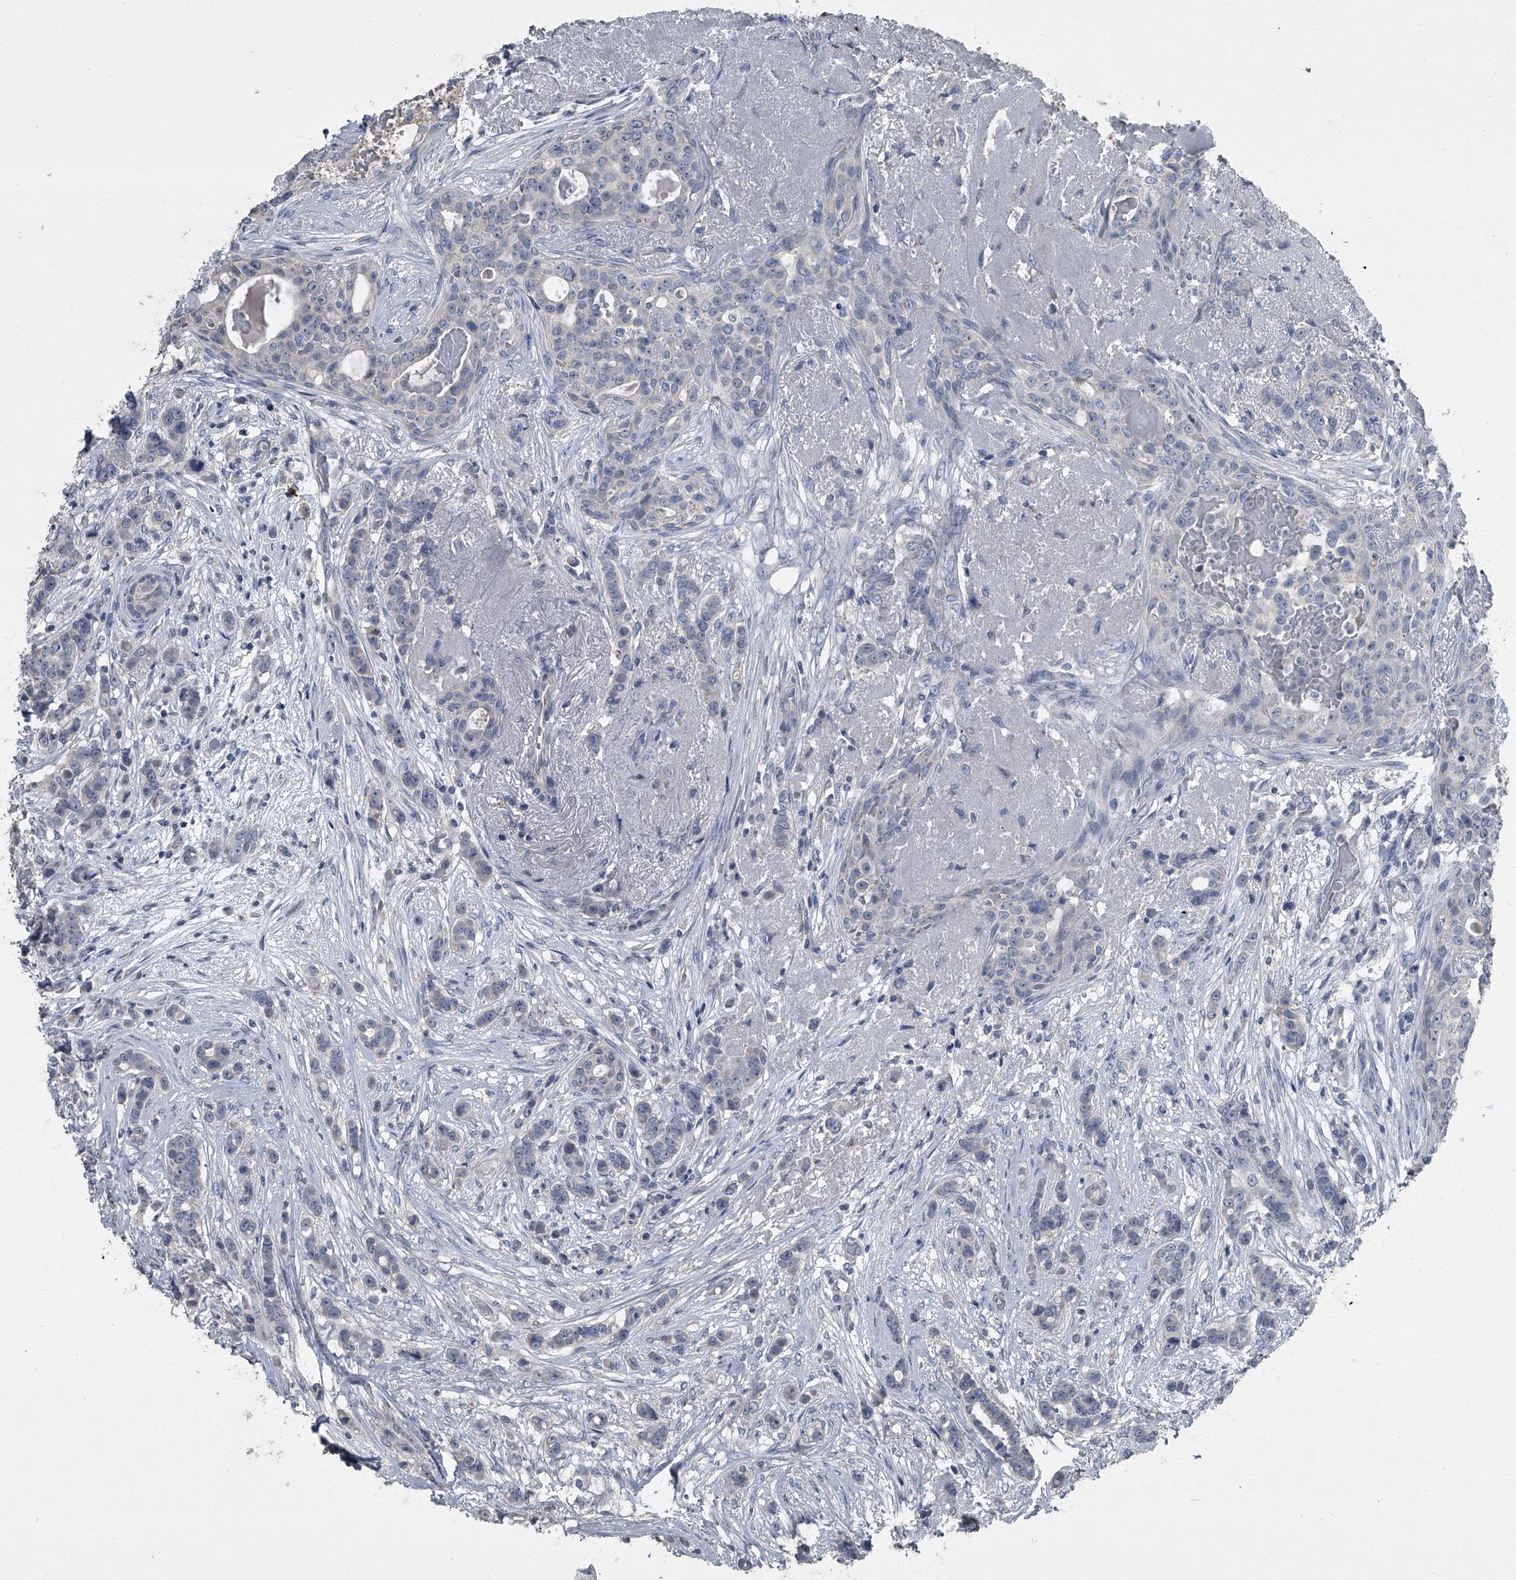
{"staining": {"intensity": "negative", "quantity": "none", "location": "none"}, "tissue": "breast cancer", "cell_type": "Tumor cells", "image_type": "cancer", "snomed": [{"axis": "morphology", "description": "Lobular carcinoma"}, {"axis": "topography", "description": "Breast"}], "caption": "Immunohistochemical staining of human lobular carcinoma (breast) displays no significant expression in tumor cells.", "gene": "HEPHL1", "patient": {"sex": "female", "age": 51}}